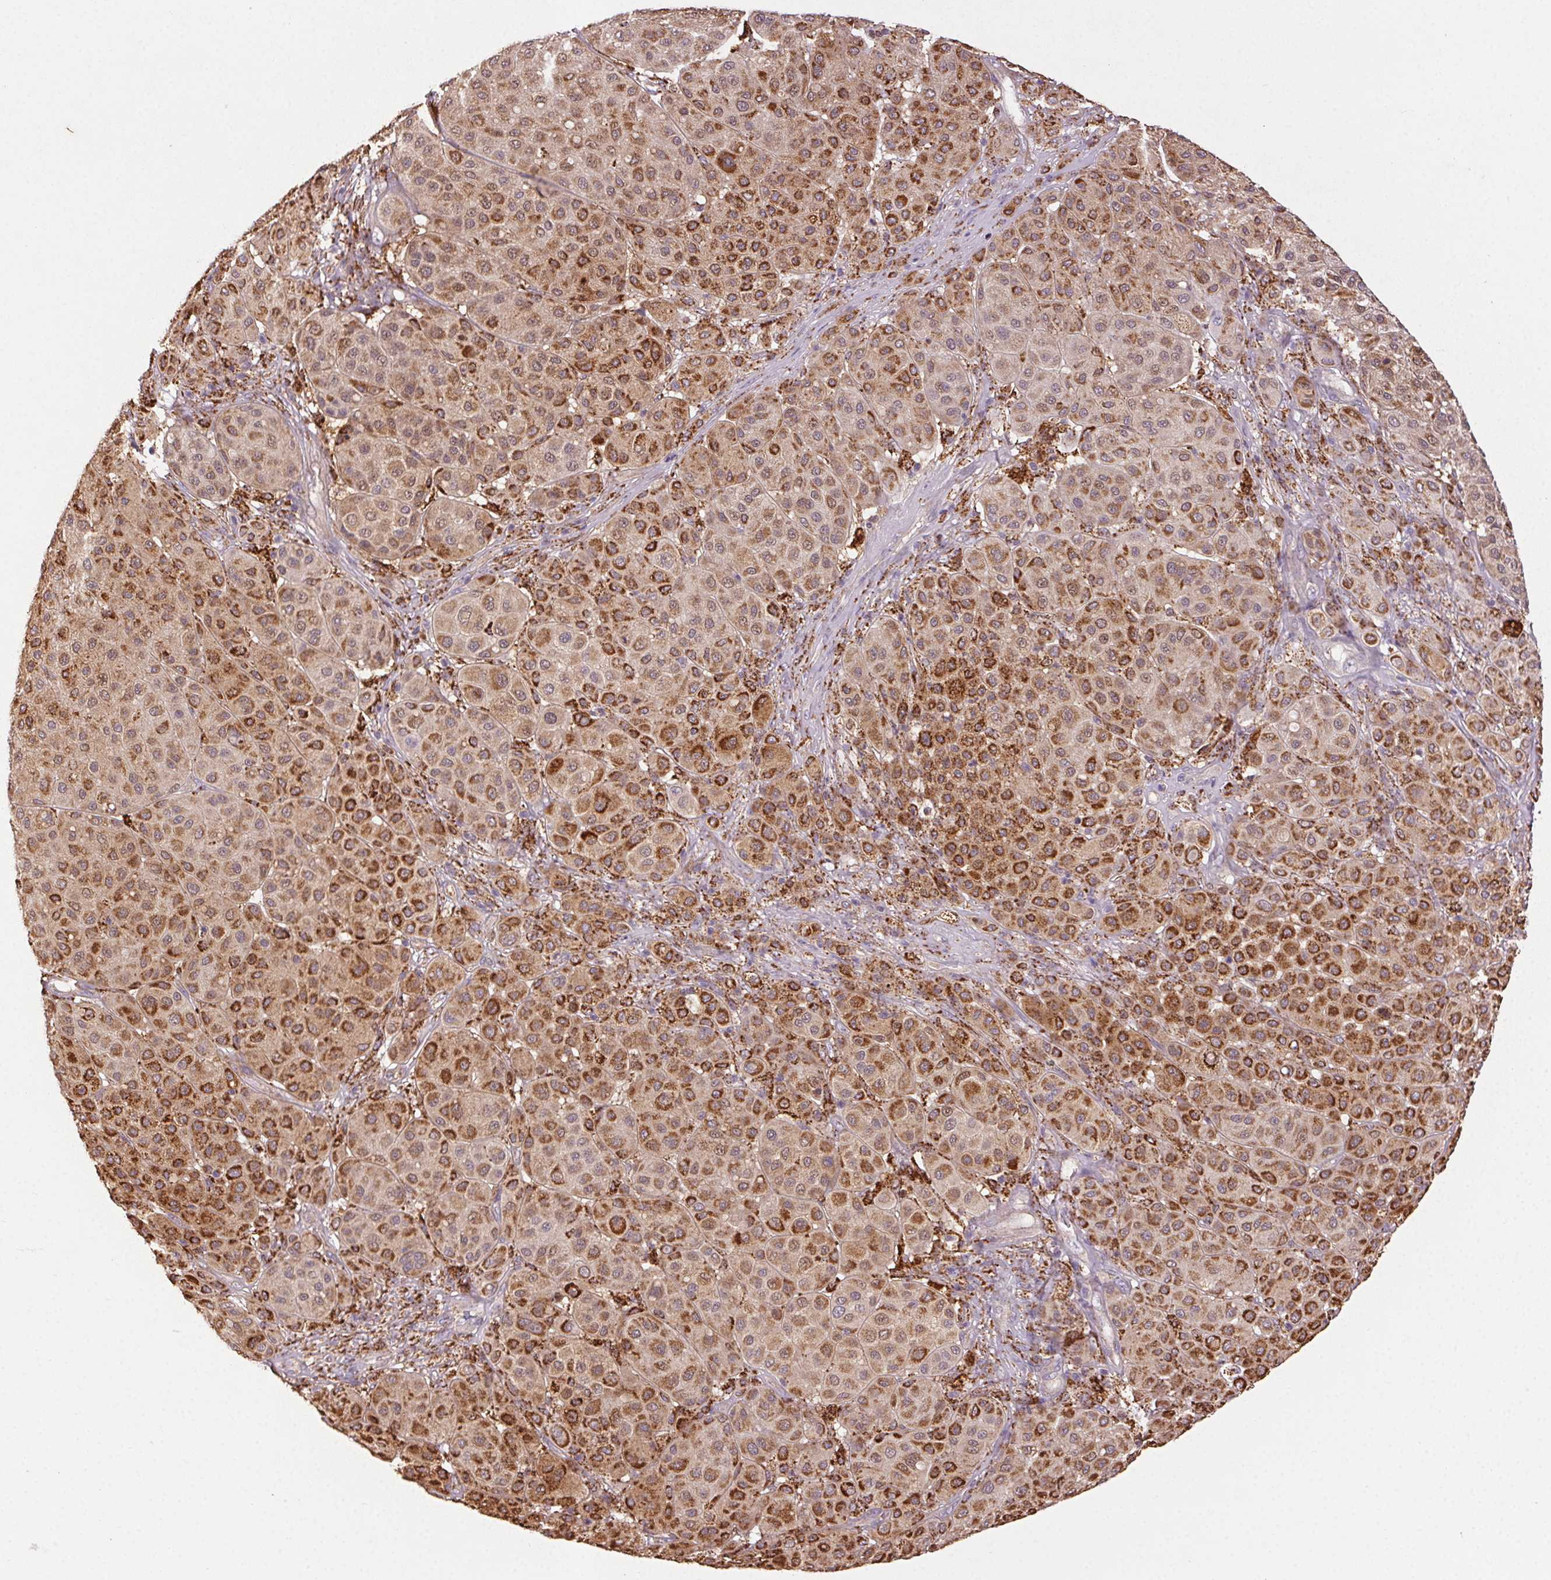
{"staining": {"intensity": "strong", "quantity": ">75%", "location": "cytoplasmic/membranous"}, "tissue": "melanoma", "cell_type": "Tumor cells", "image_type": "cancer", "snomed": [{"axis": "morphology", "description": "Malignant melanoma, Metastatic site"}, {"axis": "topography", "description": "Smooth muscle"}], "caption": "Brown immunohistochemical staining in human malignant melanoma (metastatic site) exhibits strong cytoplasmic/membranous positivity in approximately >75% of tumor cells.", "gene": "FNBP1L", "patient": {"sex": "male", "age": 41}}